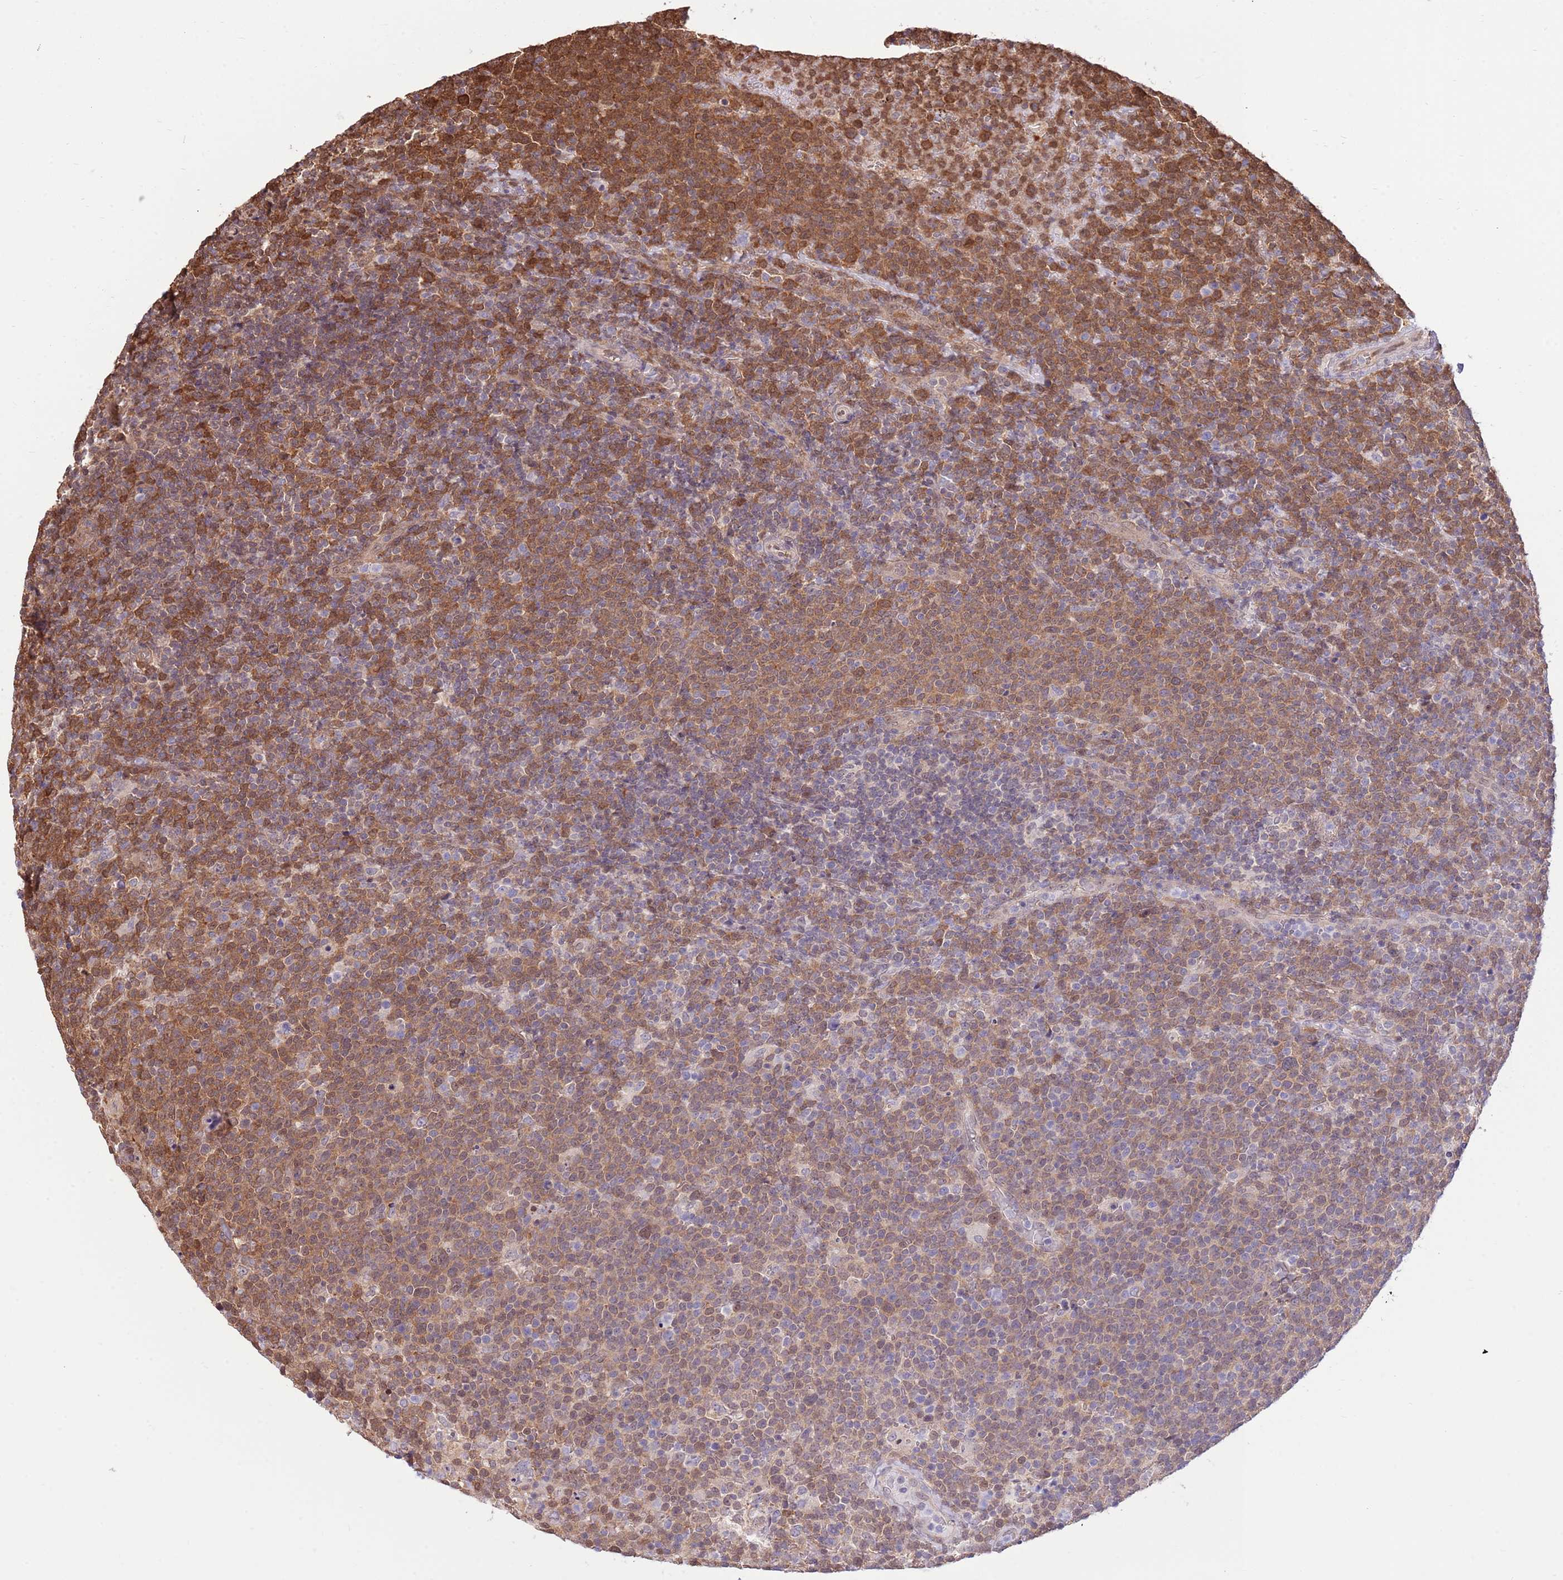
{"staining": {"intensity": "strong", "quantity": ">75%", "location": "cytoplasmic/membranous"}, "tissue": "lymphoma", "cell_type": "Tumor cells", "image_type": "cancer", "snomed": [{"axis": "morphology", "description": "Malignant lymphoma, non-Hodgkin's type, High grade"}, {"axis": "topography", "description": "Lymph node"}], "caption": "Brown immunohistochemical staining in lymphoma reveals strong cytoplasmic/membranous staining in approximately >75% of tumor cells.", "gene": "NSFL1C", "patient": {"sex": "male", "age": 61}}